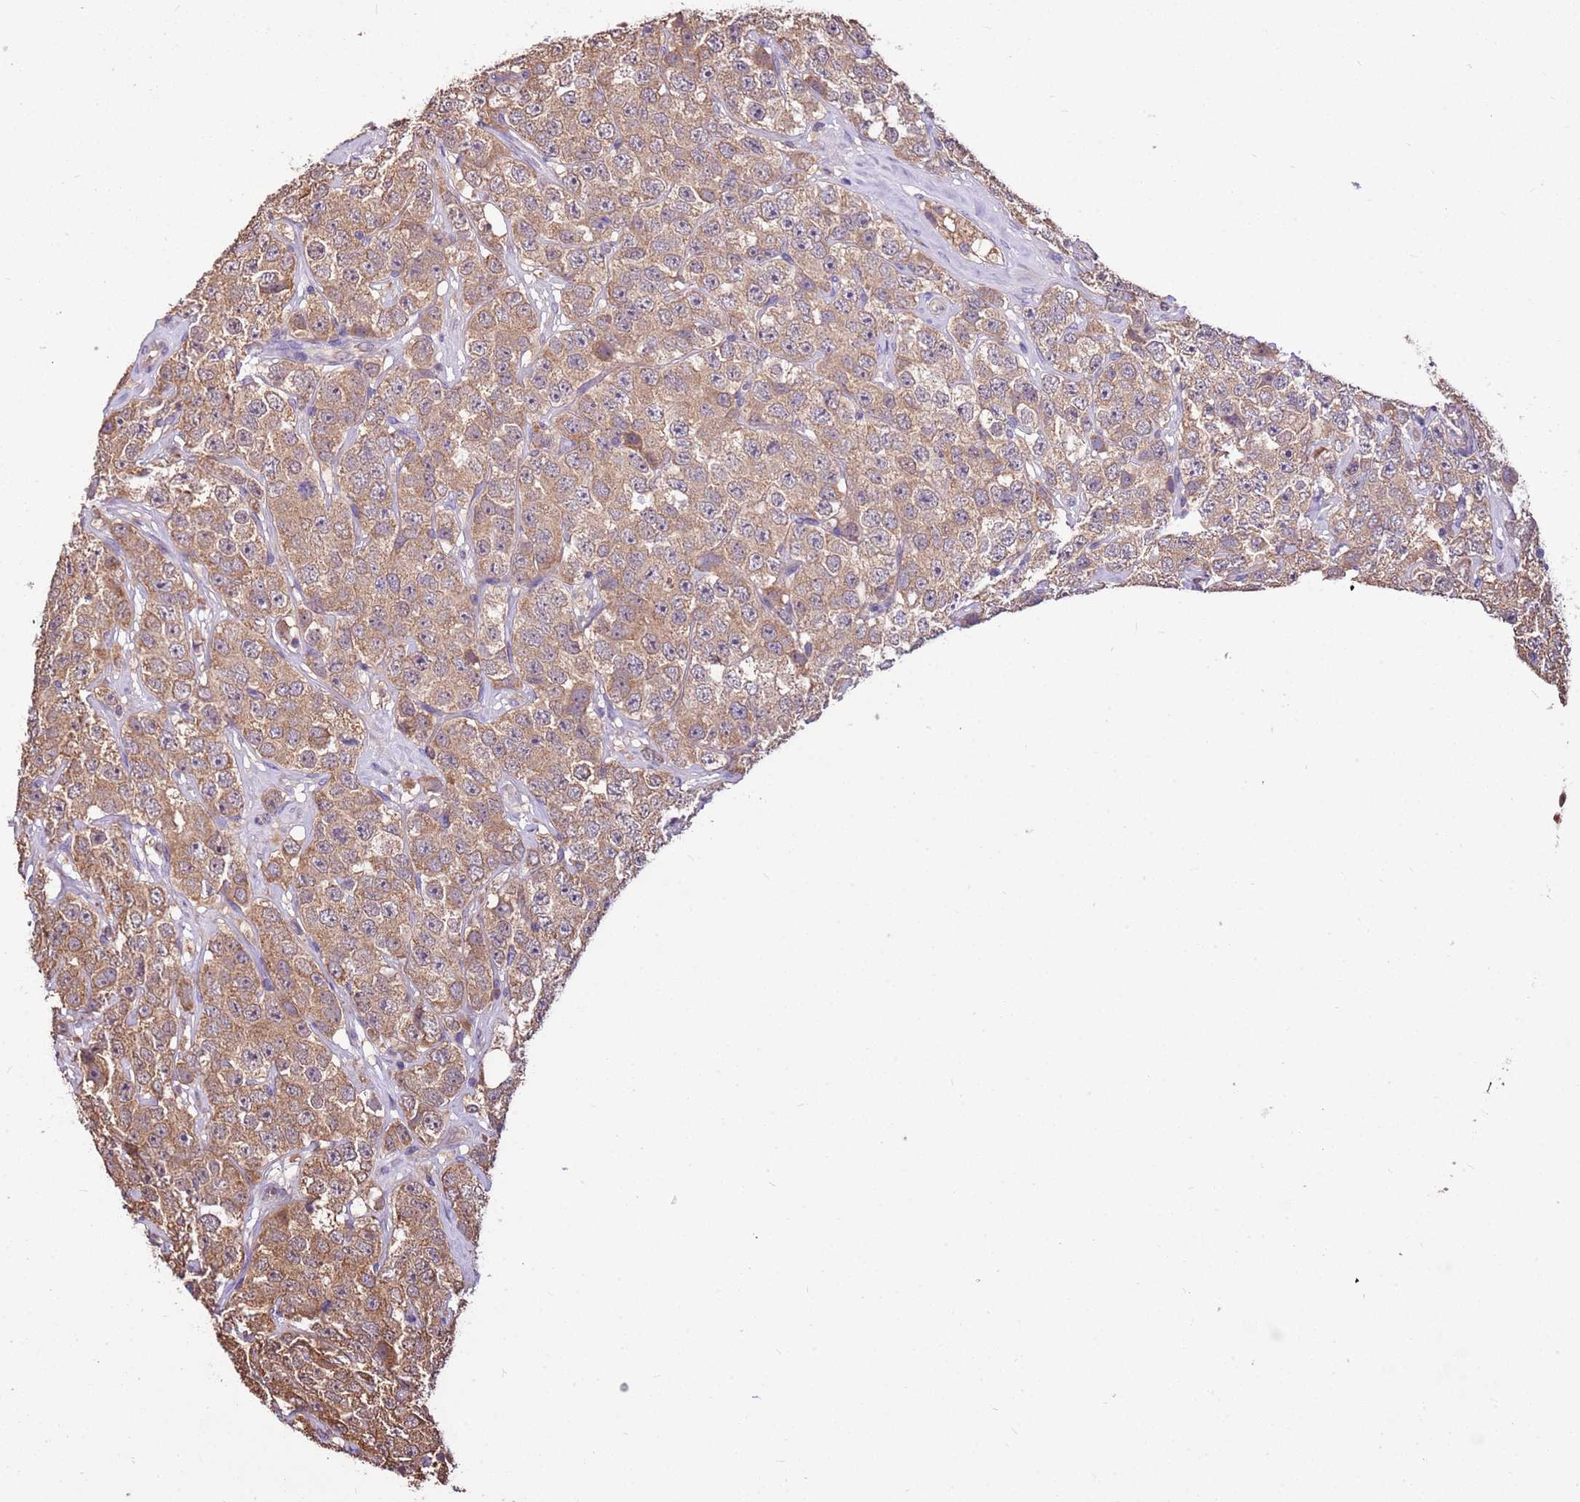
{"staining": {"intensity": "moderate", "quantity": ">75%", "location": "cytoplasmic/membranous"}, "tissue": "testis cancer", "cell_type": "Tumor cells", "image_type": "cancer", "snomed": [{"axis": "morphology", "description": "Seminoma, NOS"}, {"axis": "topography", "description": "Testis"}], "caption": "Protein staining demonstrates moderate cytoplasmic/membranous positivity in about >75% of tumor cells in testis cancer (seminoma).", "gene": "BBS5", "patient": {"sex": "male", "age": 28}}